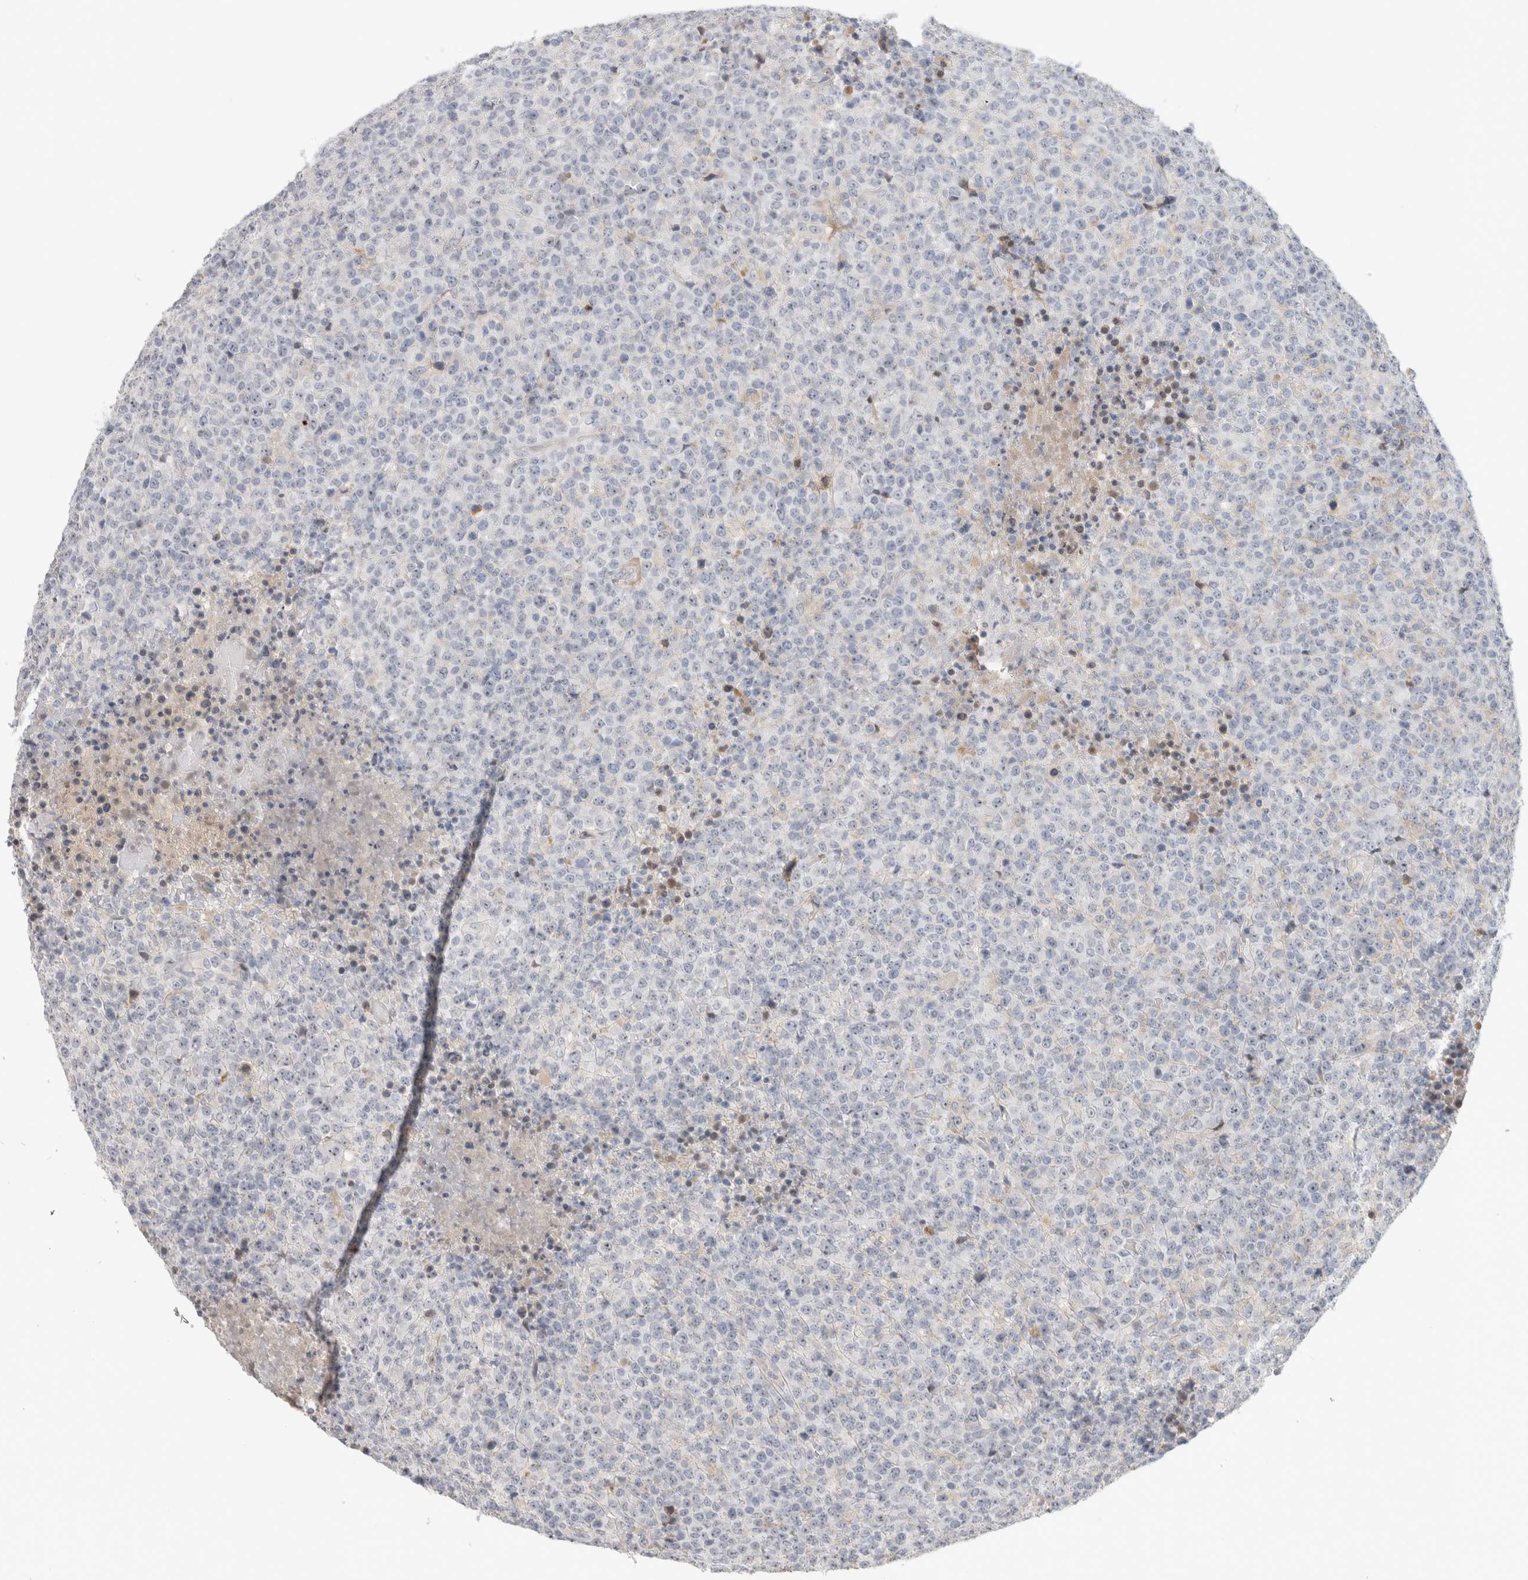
{"staining": {"intensity": "negative", "quantity": "none", "location": "none"}, "tissue": "lymphoma", "cell_type": "Tumor cells", "image_type": "cancer", "snomed": [{"axis": "morphology", "description": "Malignant lymphoma, non-Hodgkin's type, High grade"}, {"axis": "topography", "description": "Lymph node"}], "caption": "The immunohistochemistry (IHC) histopathology image has no significant expression in tumor cells of lymphoma tissue.", "gene": "FMR1NB", "patient": {"sex": "male", "age": 13}}